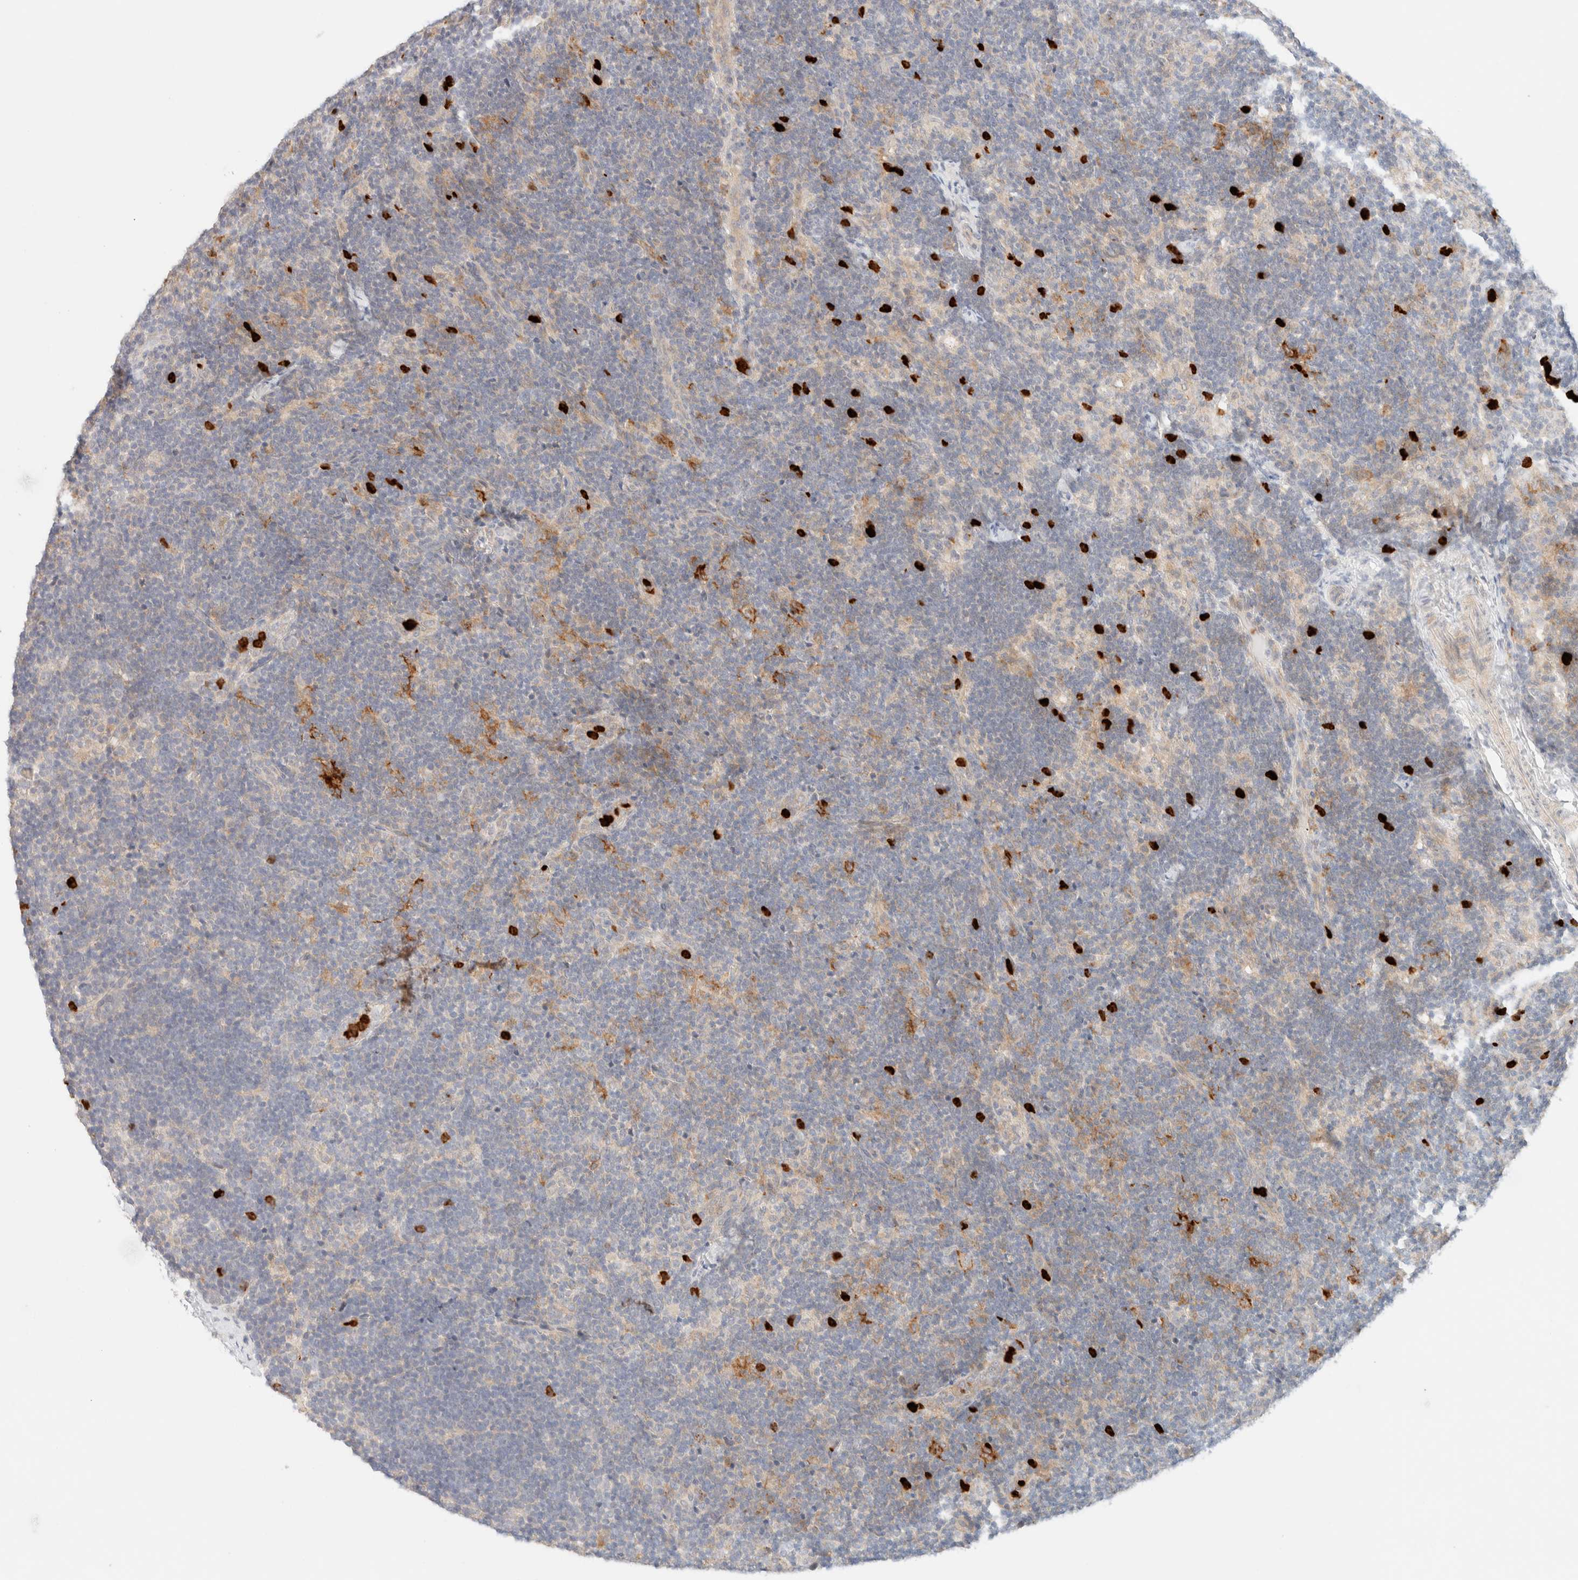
{"staining": {"intensity": "negative", "quantity": "none", "location": "none"}, "tissue": "lymph node", "cell_type": "Germinal center cells", "image_type": "normal", "snomed": [{"axis": "morphology", "description": "Normal tissue, NOS"}, {"axis": "topography", "description": "Lymph node"}], "caption": "Immunohistochemistry (IHC) photomicrograph of unremarkable lymph node: human lymph node stained with DAB (3,3'-diaminobenzidine) reveals no significant protein staining in germinal center cells. The staining is performed using DAB brown chromogen with nuclei counter-stained in using hematoxylin.", "gene": "SGSM2", "patient": {"sex": "female", "age": 22}}